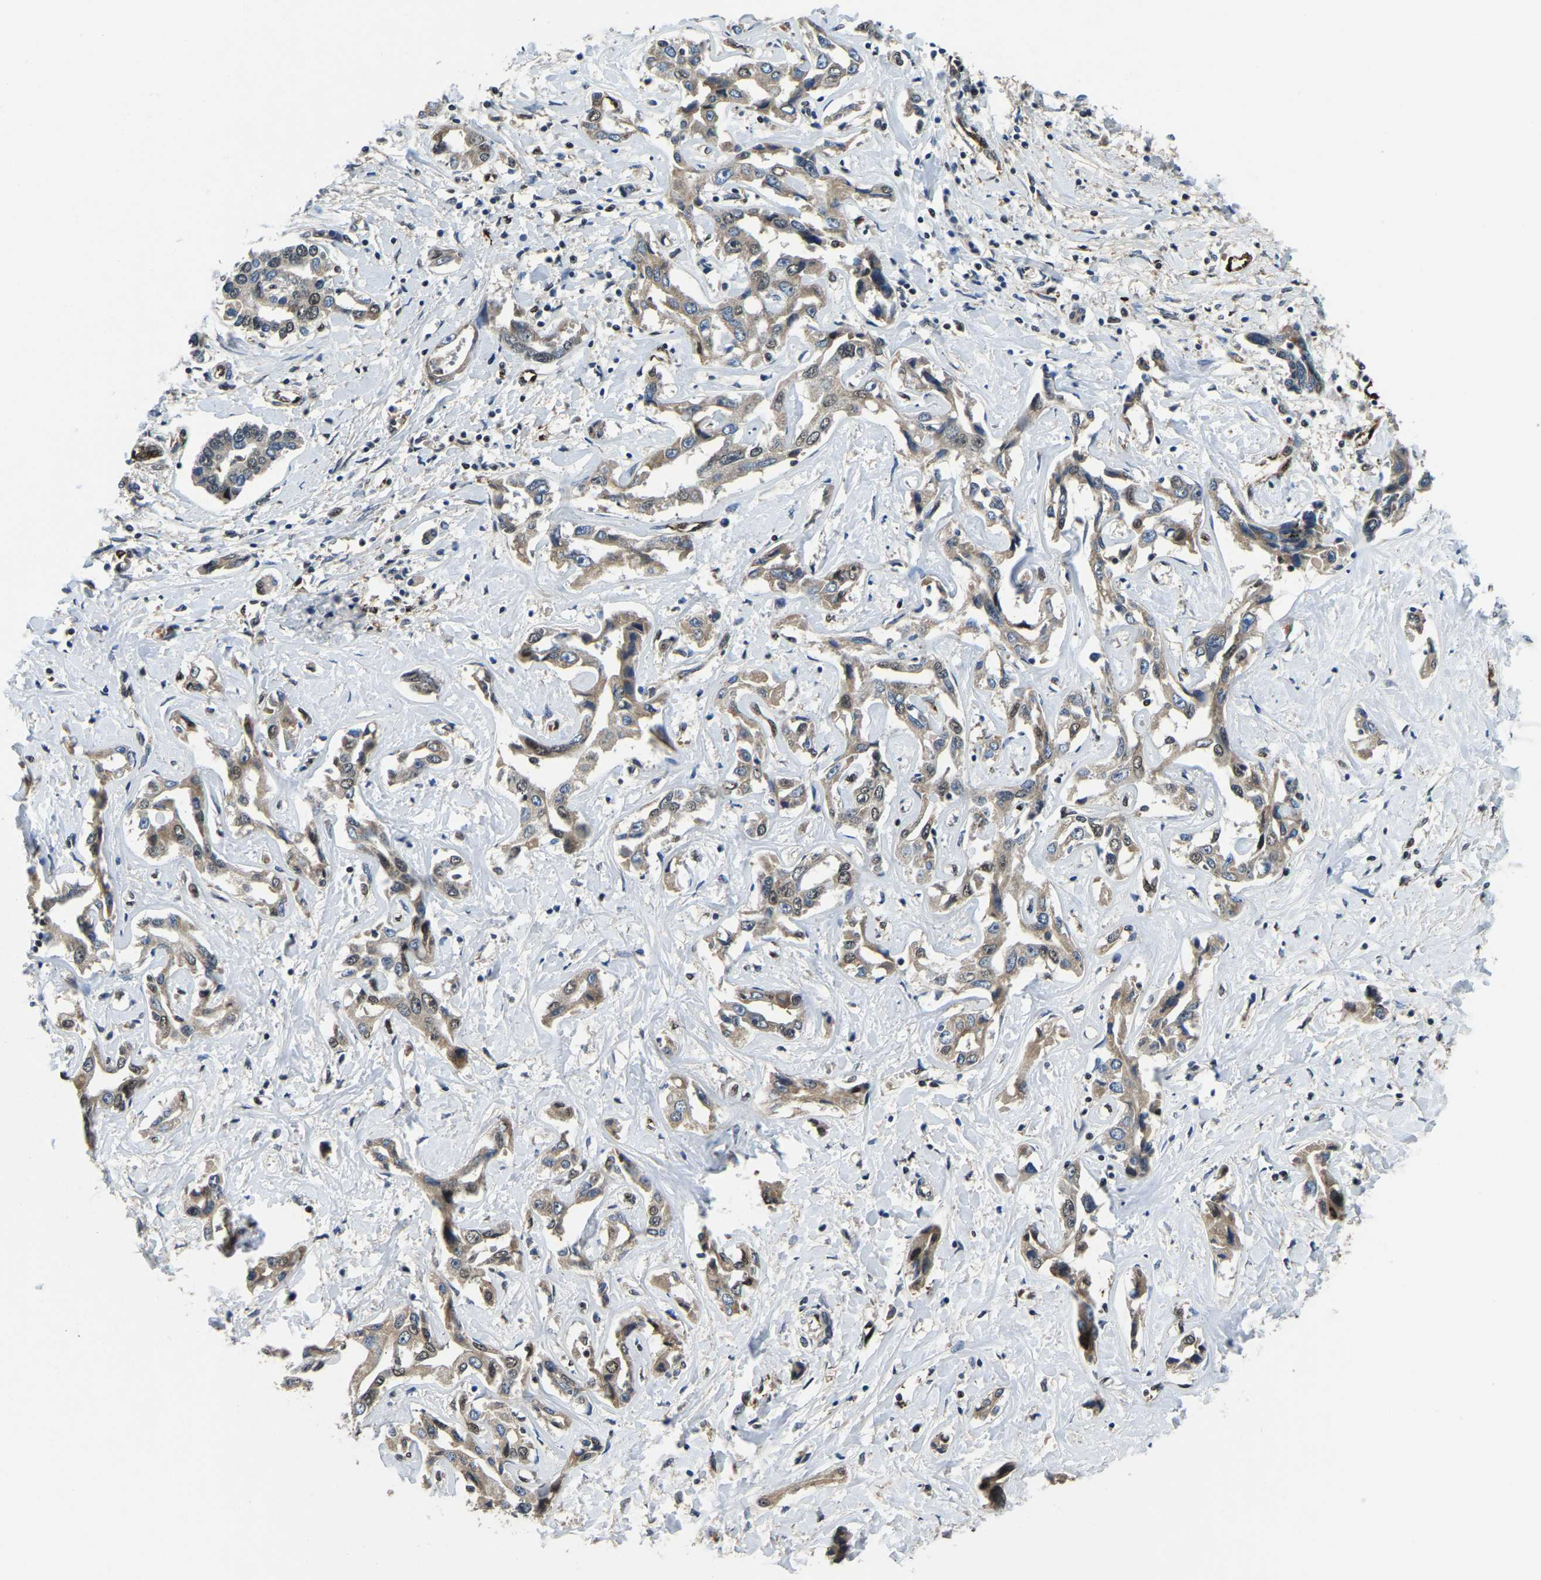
{"staining": {"intensity": "weak", "quantity": ">75%", "location": "cytoplasmic/membranous,nuclear"}, "tissue": "liver cancer", "cell_type": "Tumor cells", "image_type": "cancer", "snomed": [{"axis": "morphology", "description": "Cholangiocarcinoma"}, {"axis": "topography", "description": "Liver"}], "caption": "This micrograph shows immunohistochemistry staining of human liver cancer (cholangiocarcinoma), with low weak cytoplasmic/membranous and nuclear expression in about >75% of tumor cells.", "gene": "DFFA", "patient": {"sex": "male", "age": 59}}